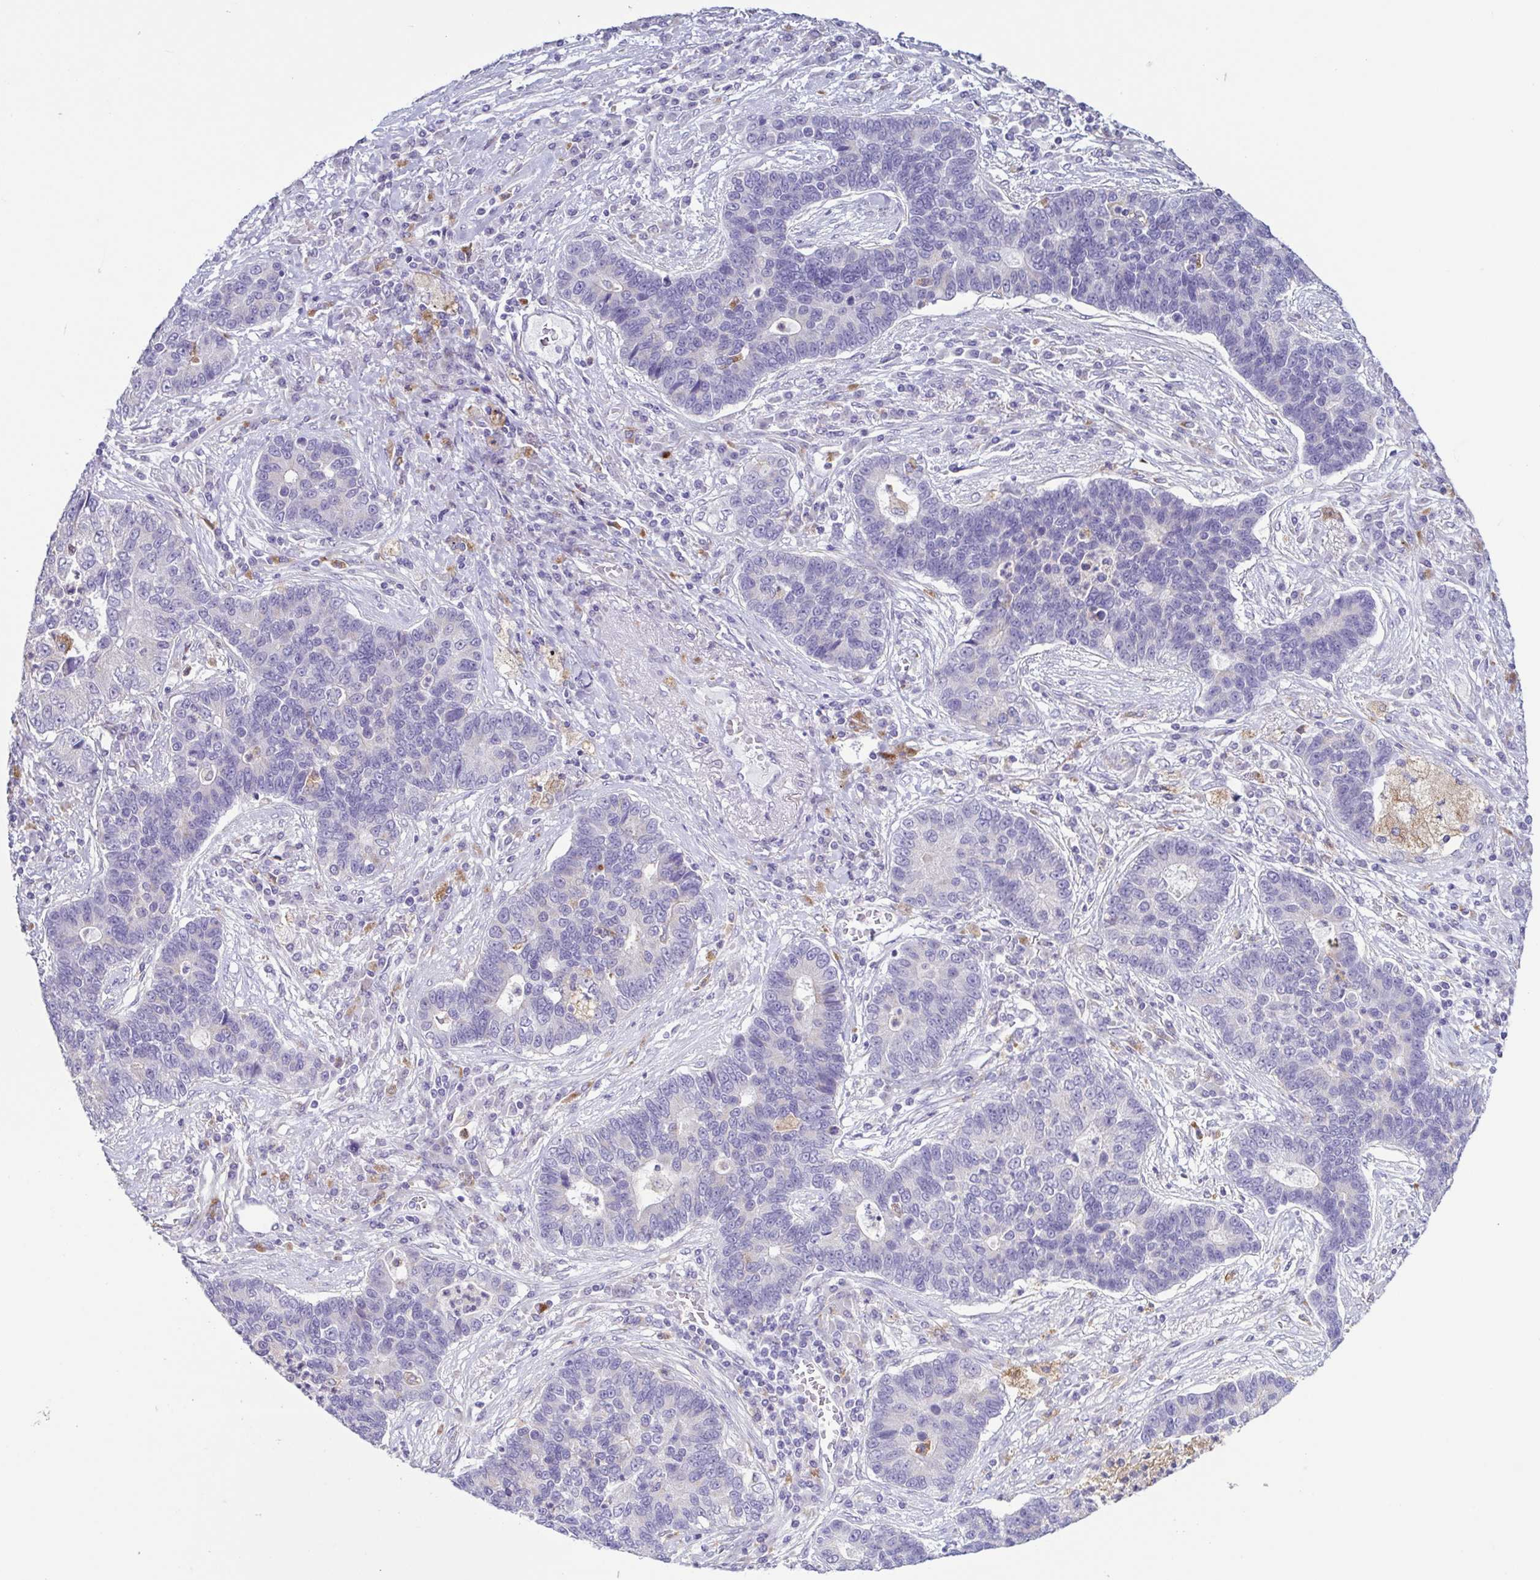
{"staining": {"intensity": "negative", "quantity": "none", "location": "none"}, "tissue": "lung cancer", "cell_type": "Tumor cells", "image_type": "cancer", "snomed": [{"axis": "morphology", "description": "Adenocarcinoma, NOS"}, {"axis": "topography", "description": "Lung"}], "caption": "An immunohistochemistry (IHC) micrograph of lung cancer is shown. There is no staining in tumor cells of lung cancer. (Stains: DAB (3,3'-diaminobenzidine) immunohistochemistry (IHC) with hematoxylin counter stain, Microscopy: brightfield microscopy at high magnification).", "gene": "ATP6V1G2", "patient": {"sex": "female", "age": 57}}